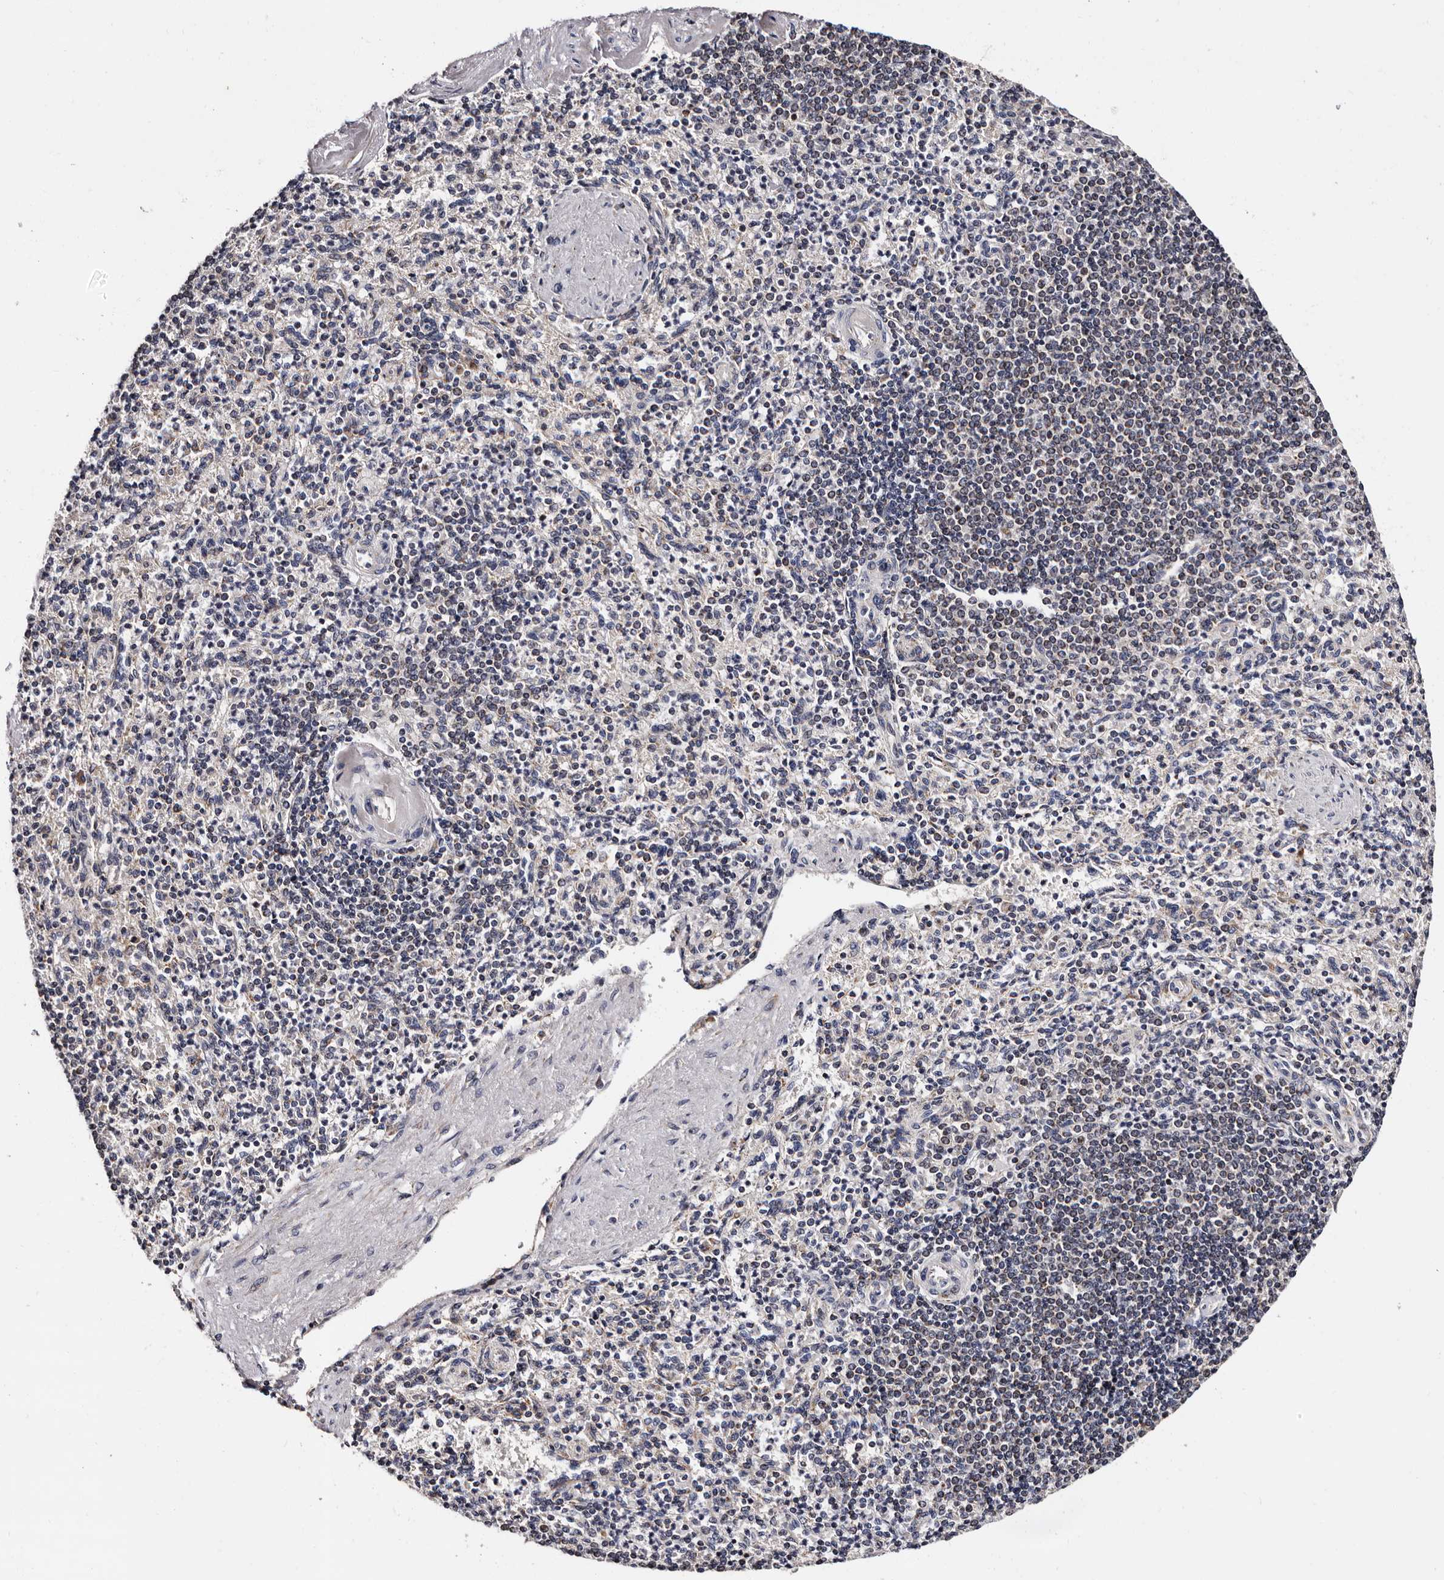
{"staining": {"intensity": "negative", "quantity": "none", "location": "none"}, "tissue": "spleen", "cell_type": "Cells in red pulp", "image_type": "normal", "snomed": [{"axis": "morphology", "description": "Normal tissue, NOS"}, {"axis": "topography", "description": "Spleen"}], "caption": "Immunohistochemical staining of unremarkable human spleen displays no significant staining in cells in red pulp.", "gene": "TAF4B", "patient": {"sex": "female", "age": 74}}